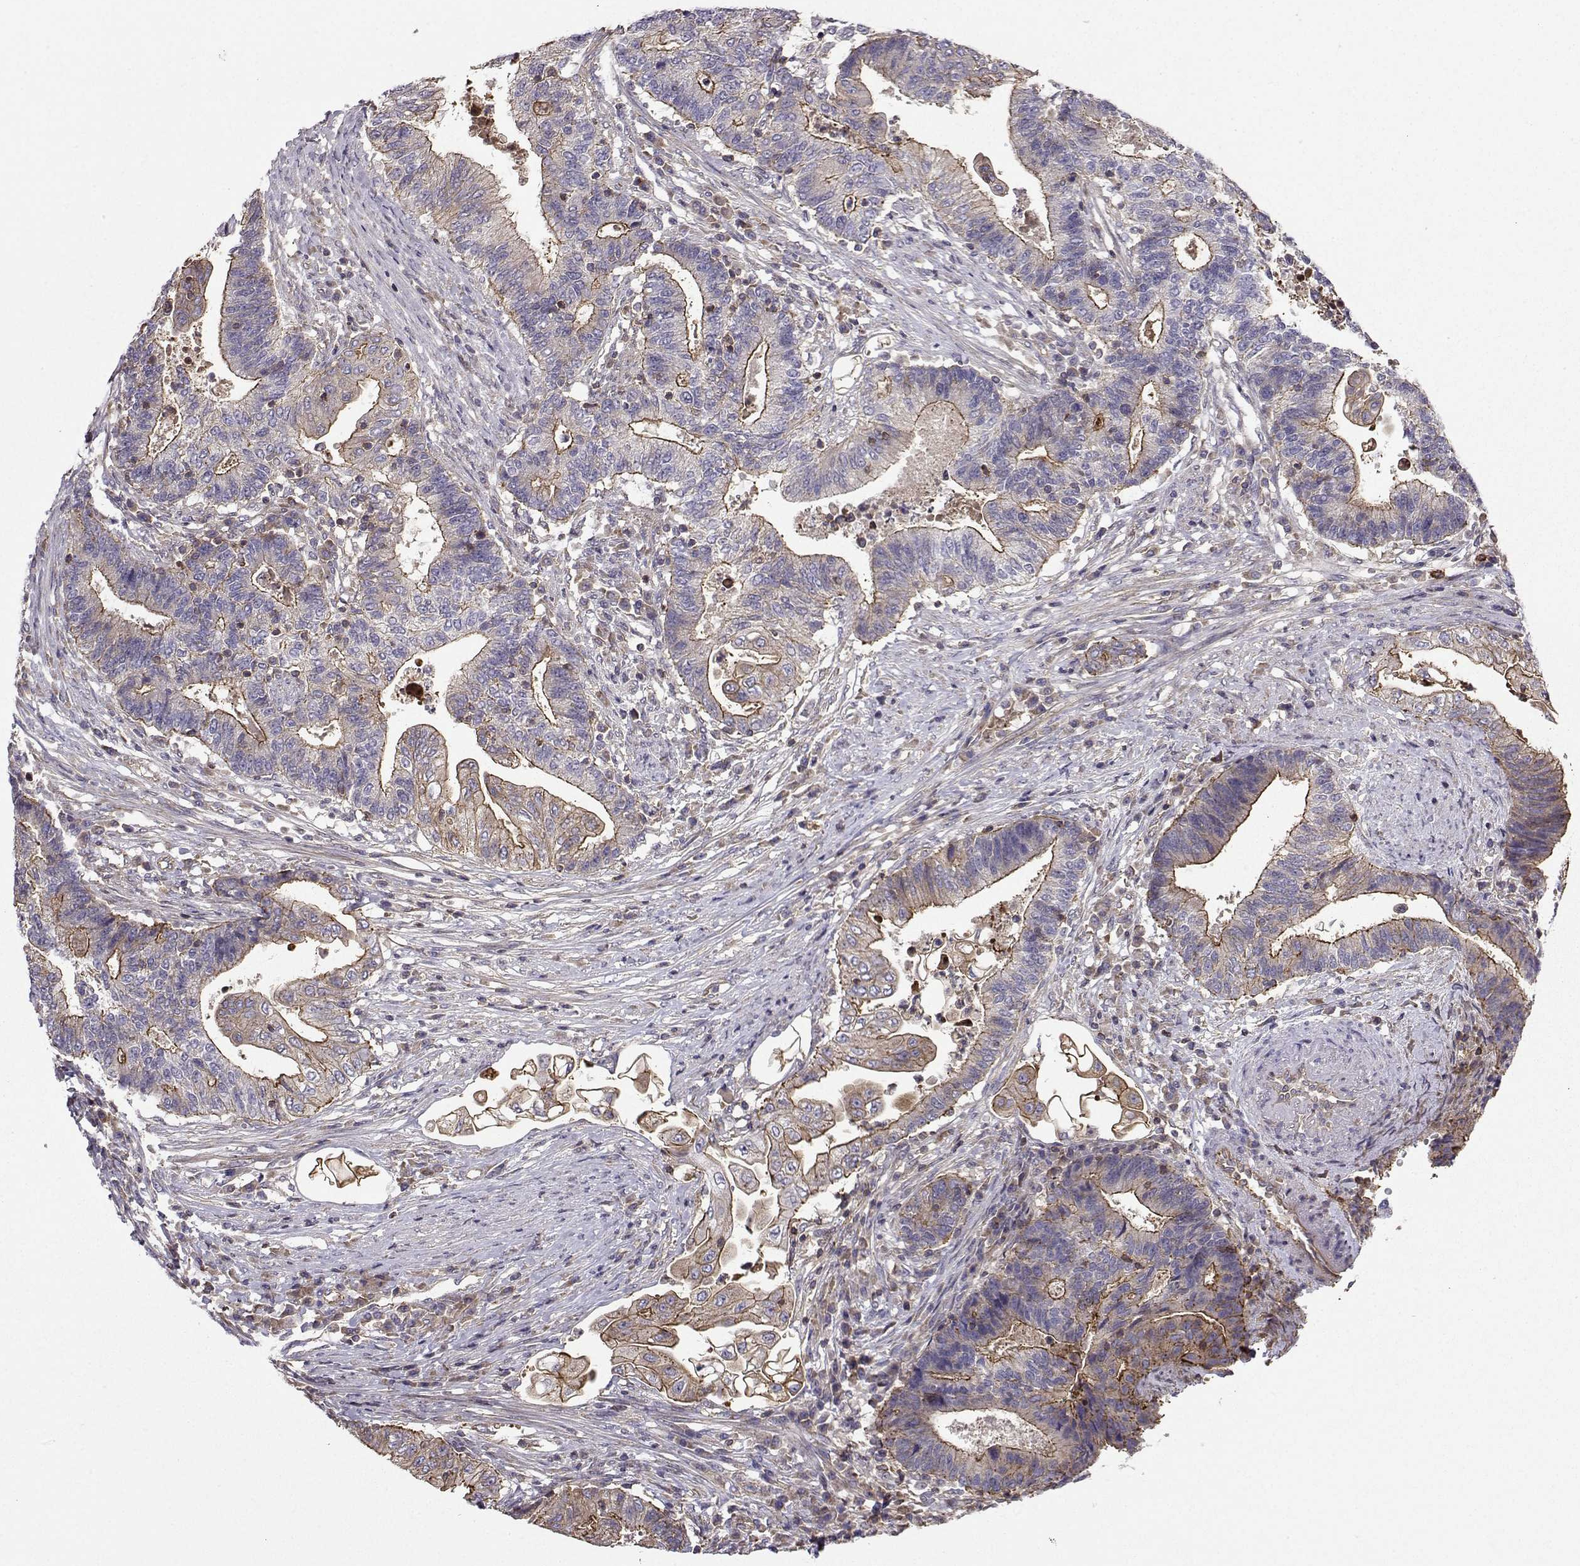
{"staining": {"intensity": "strong", "quantity": "<25%", "location": "cytoplasmic/membranous"}, "tissue": "endometrial cancer", "cell_type": "Tumor cells", "image_type": "cancer", "snomed": [{"axis": "morphology", "description": "Adenocarcinoma, NOS"}, {"axis": "topography", "description": "Uterus"}, {"axis": "topography", "description": "Endometrium"}], "caption": "The histopathology image exhibits staining of endometrial cancer (adenocarcinoma), revealing strong cytoplasmic/membranous protein staining (brown color) within tumor cells.", "gene": "ITGB8", "patient": {"sex": "female", "age": 54}}